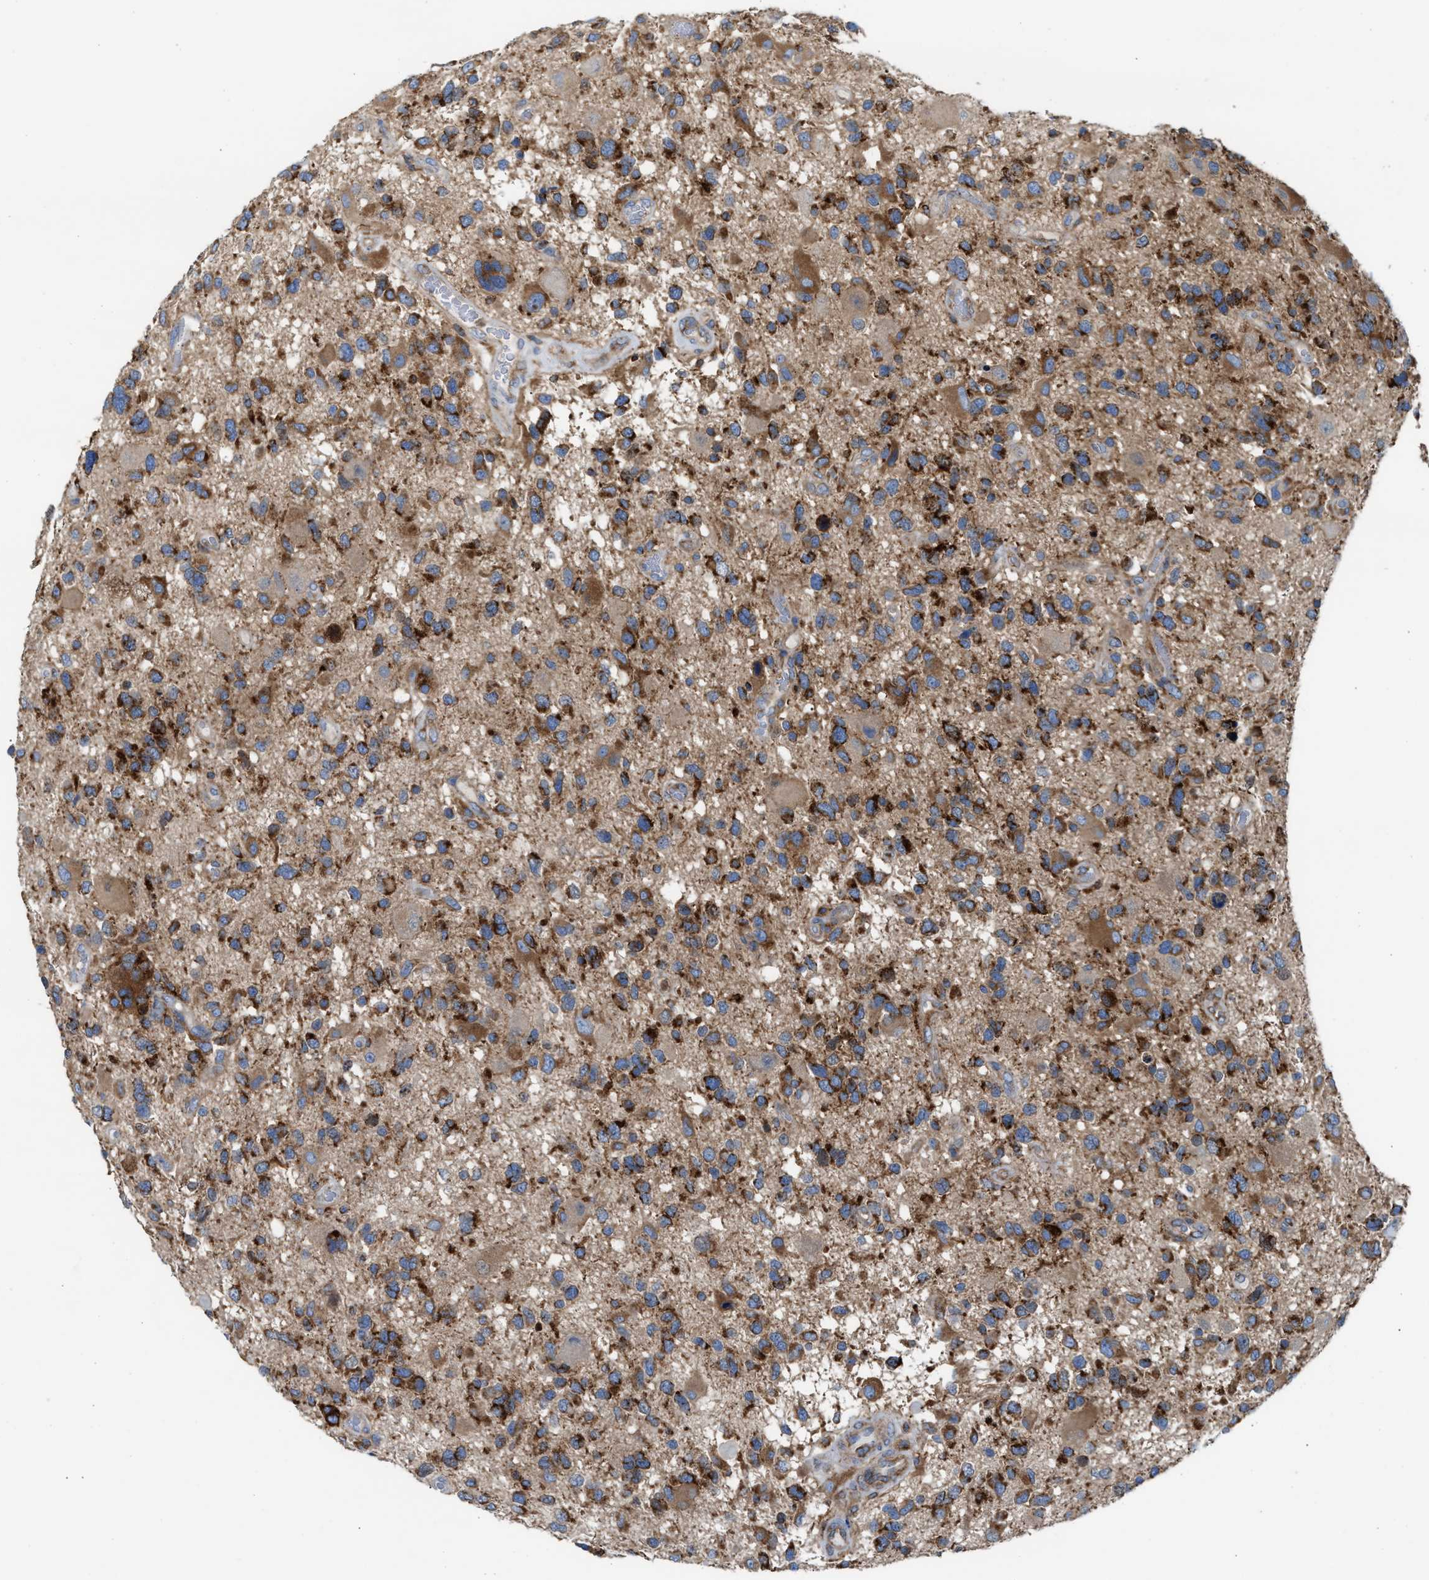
{"staining": {"intensity": "strong", "quantity": ">75%", "location": "cytoplasmic/membranous"}, "tissue": "glioma", "cell_type": "Tumor cells", "image_type": "cancer", "snomed": [{"axis": "morphology", "description": "Glioma, malignant, High grade"}, {"axis": "topography", "description": "Brain"}], "caption": "Human glioma stained with a protein marker reveals strong staining in tumor cells.", "gene": "TBC1D15", "patient": {"sex": "male", "age": 33}}